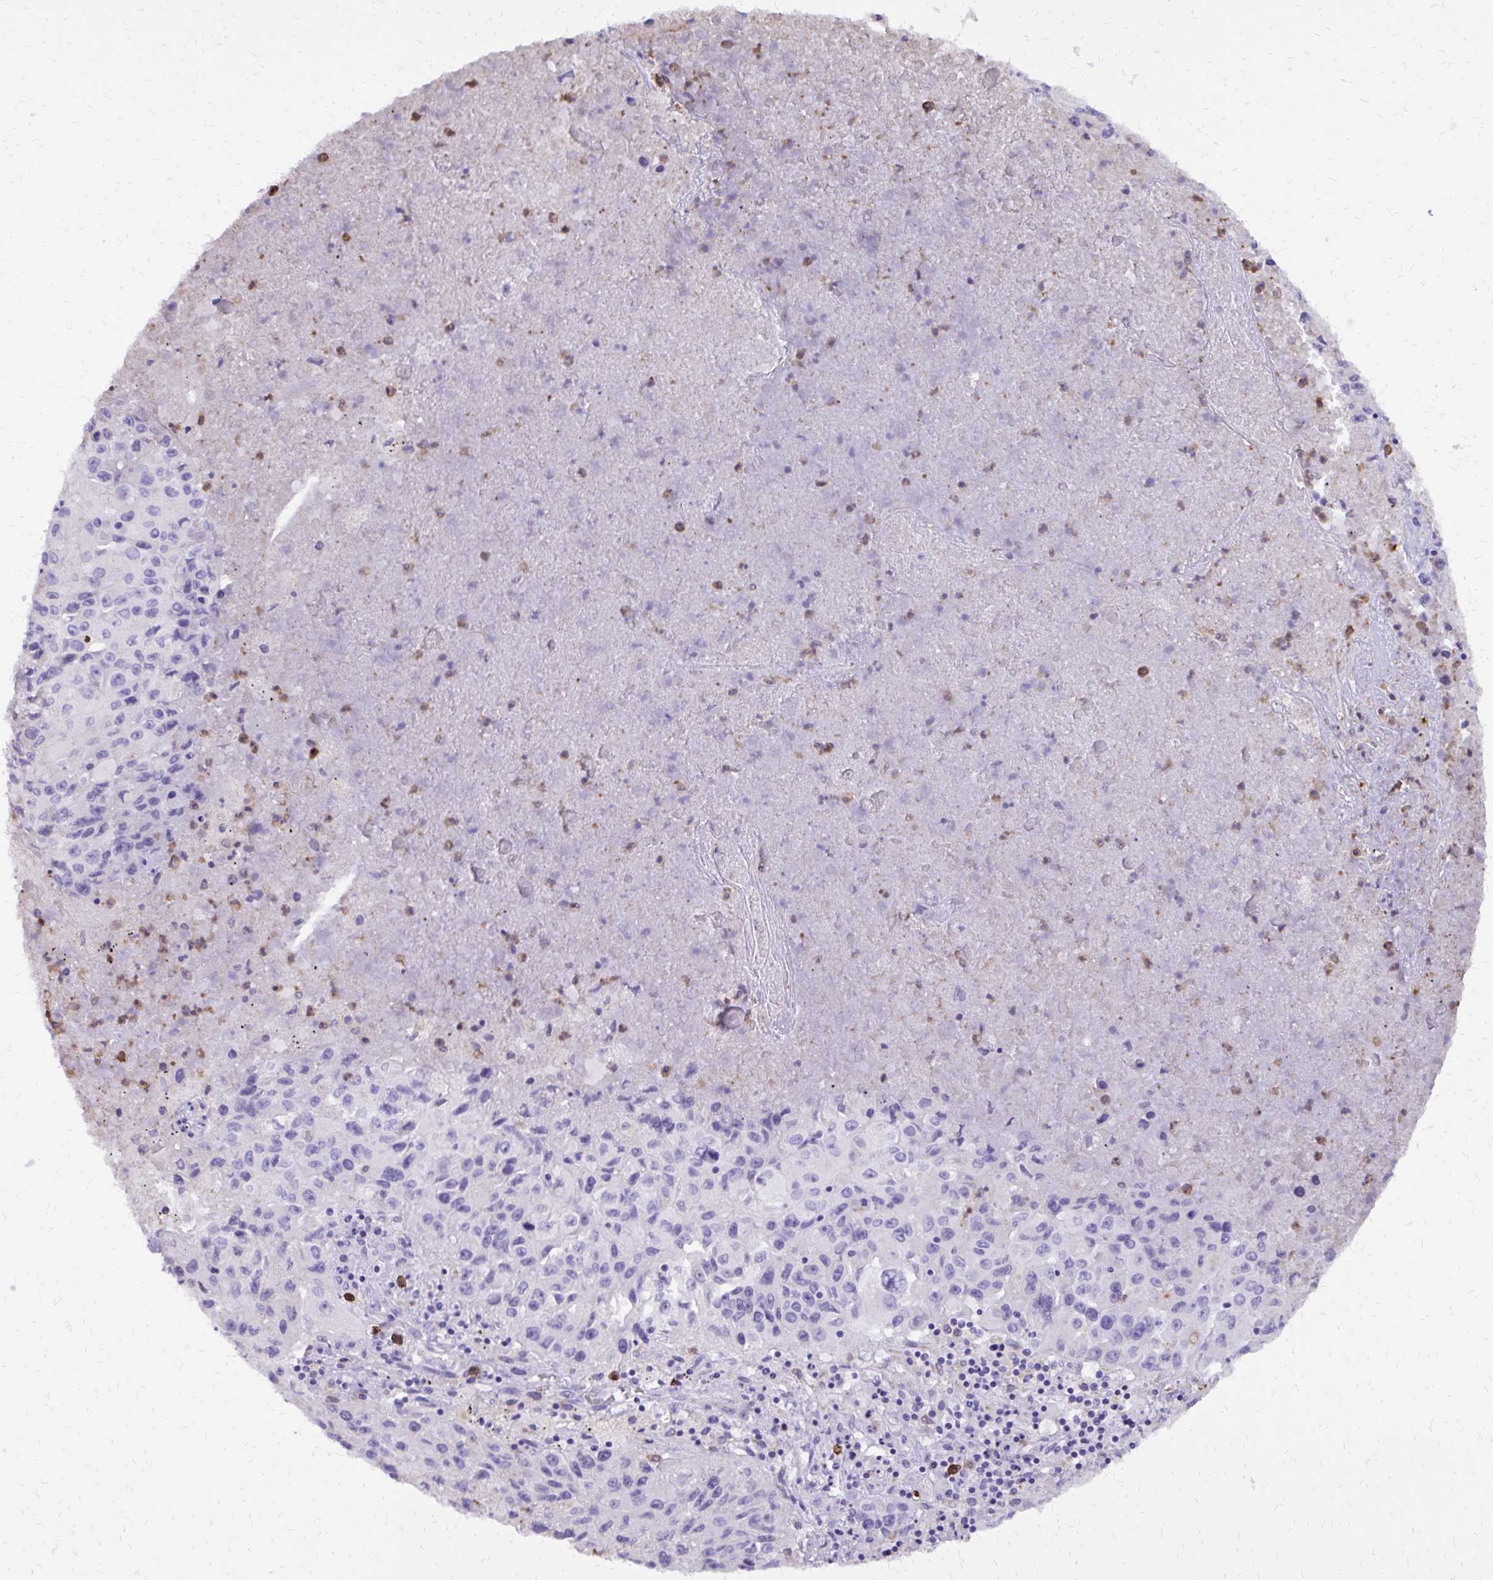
{"staining": {"intensity": "negative", "quantity": "none", "location": "none"}, "tissue": "lung cancer", "cell_type": "Tumor cells", "image_type": "cancer", "snomed": [{"axis": "morphology", "description": "Squamous cell carcinoma, NOS"}, {"axis": "topography", "description": "Lung"}], "caption": "This is a micrograph of immunohistochemistry (IHC) staining of lung squamous cell carcinoma, which shows no positivity in tumor cells.", "gene": "CAT", "patient": {"sex": "male", "age": 63}}